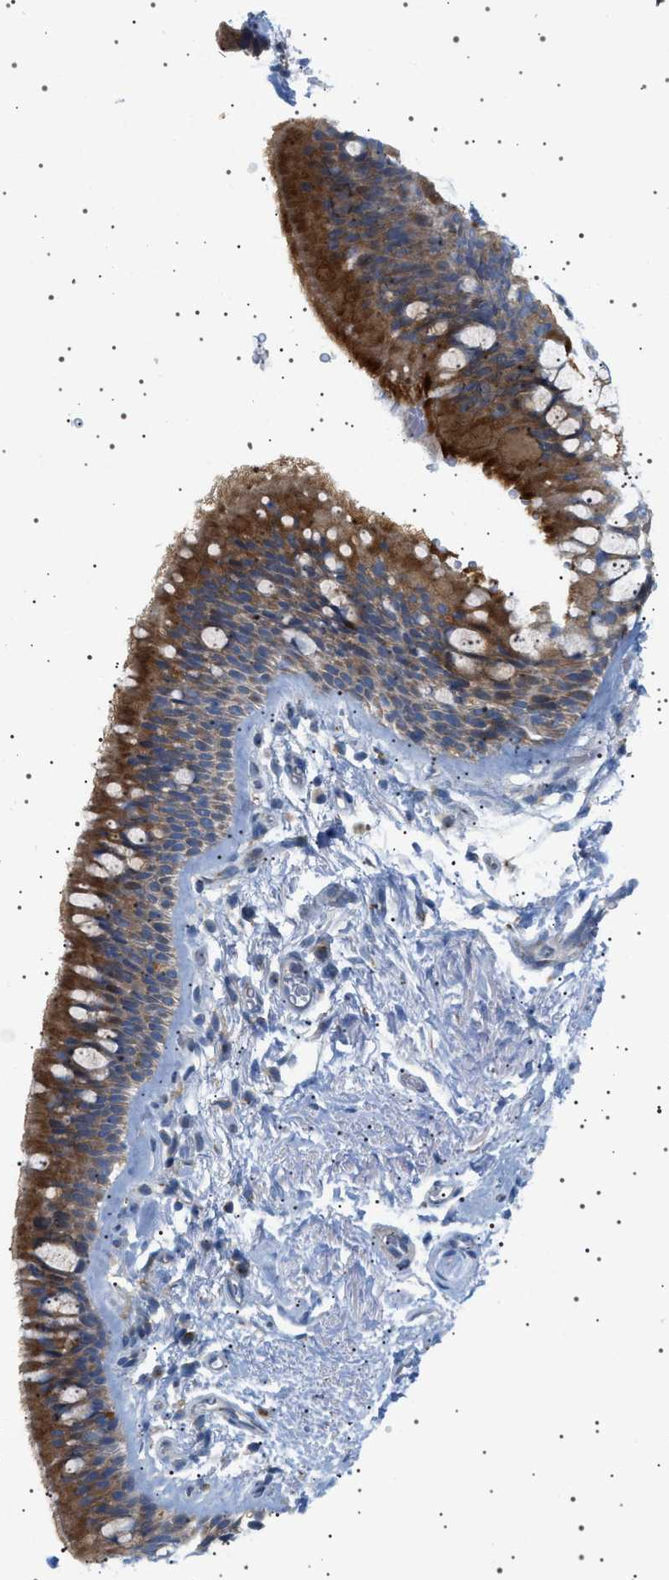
{"staining": {"intensity": "negative", "quantity": "none", "location": "none"}, "tissue": "adipose tissue", "cell_type": "Adipocytes", "image_type": "normal", "snomed": [{"axis": "morphology", "description": "Normal tissue, NOS"}, {"axis": "topography", "description": "Cartilage tissue"}, {"axis": "topography", "description": "Bronchus"}], "caption": "The image reveals no staining of adipocytes in normal adipose tissue.", "gene": "ADCY10", "patient": {"sex": "female", "age": 53}}